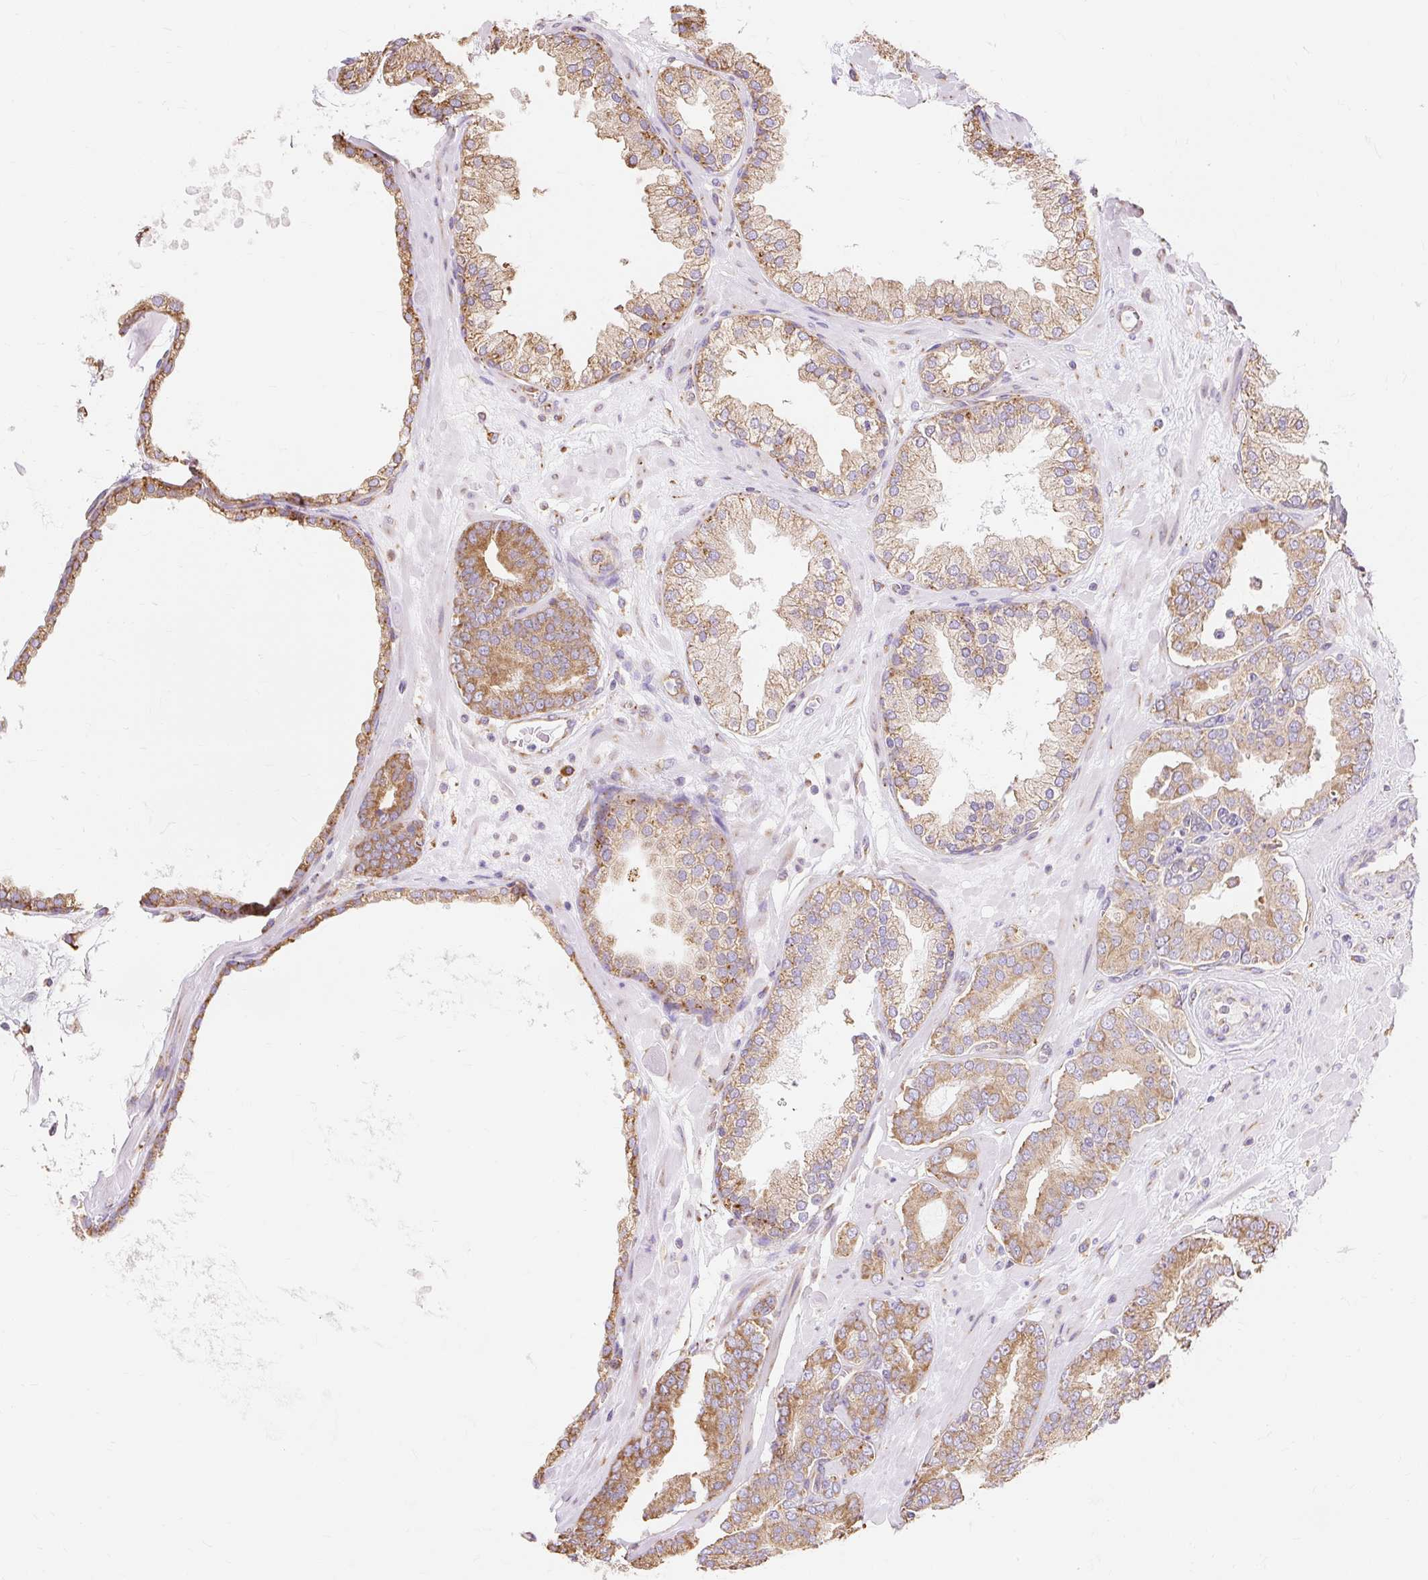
{"staining": {"intensity": "moderate", "quantity": ">75%", "location": "cytoplasmic/membranous"}, "tissue": "prostate cancer", "cell_type": "Tumor cells", "image_type": "cancer", "snomed": [{"axis": "morphology", "description": "Adenocarcinoma, High grade"}, {"axis": "topography", "description": "Prostate"}], "caption": "Moderate cytoplasmic/membranous protein expression is seen in approximately >75% of tumor cells in prostate cancer (high-grade adenocarcinoma).", "gene": "RPS17", "patient": {"sex": "male", "age": 66}}